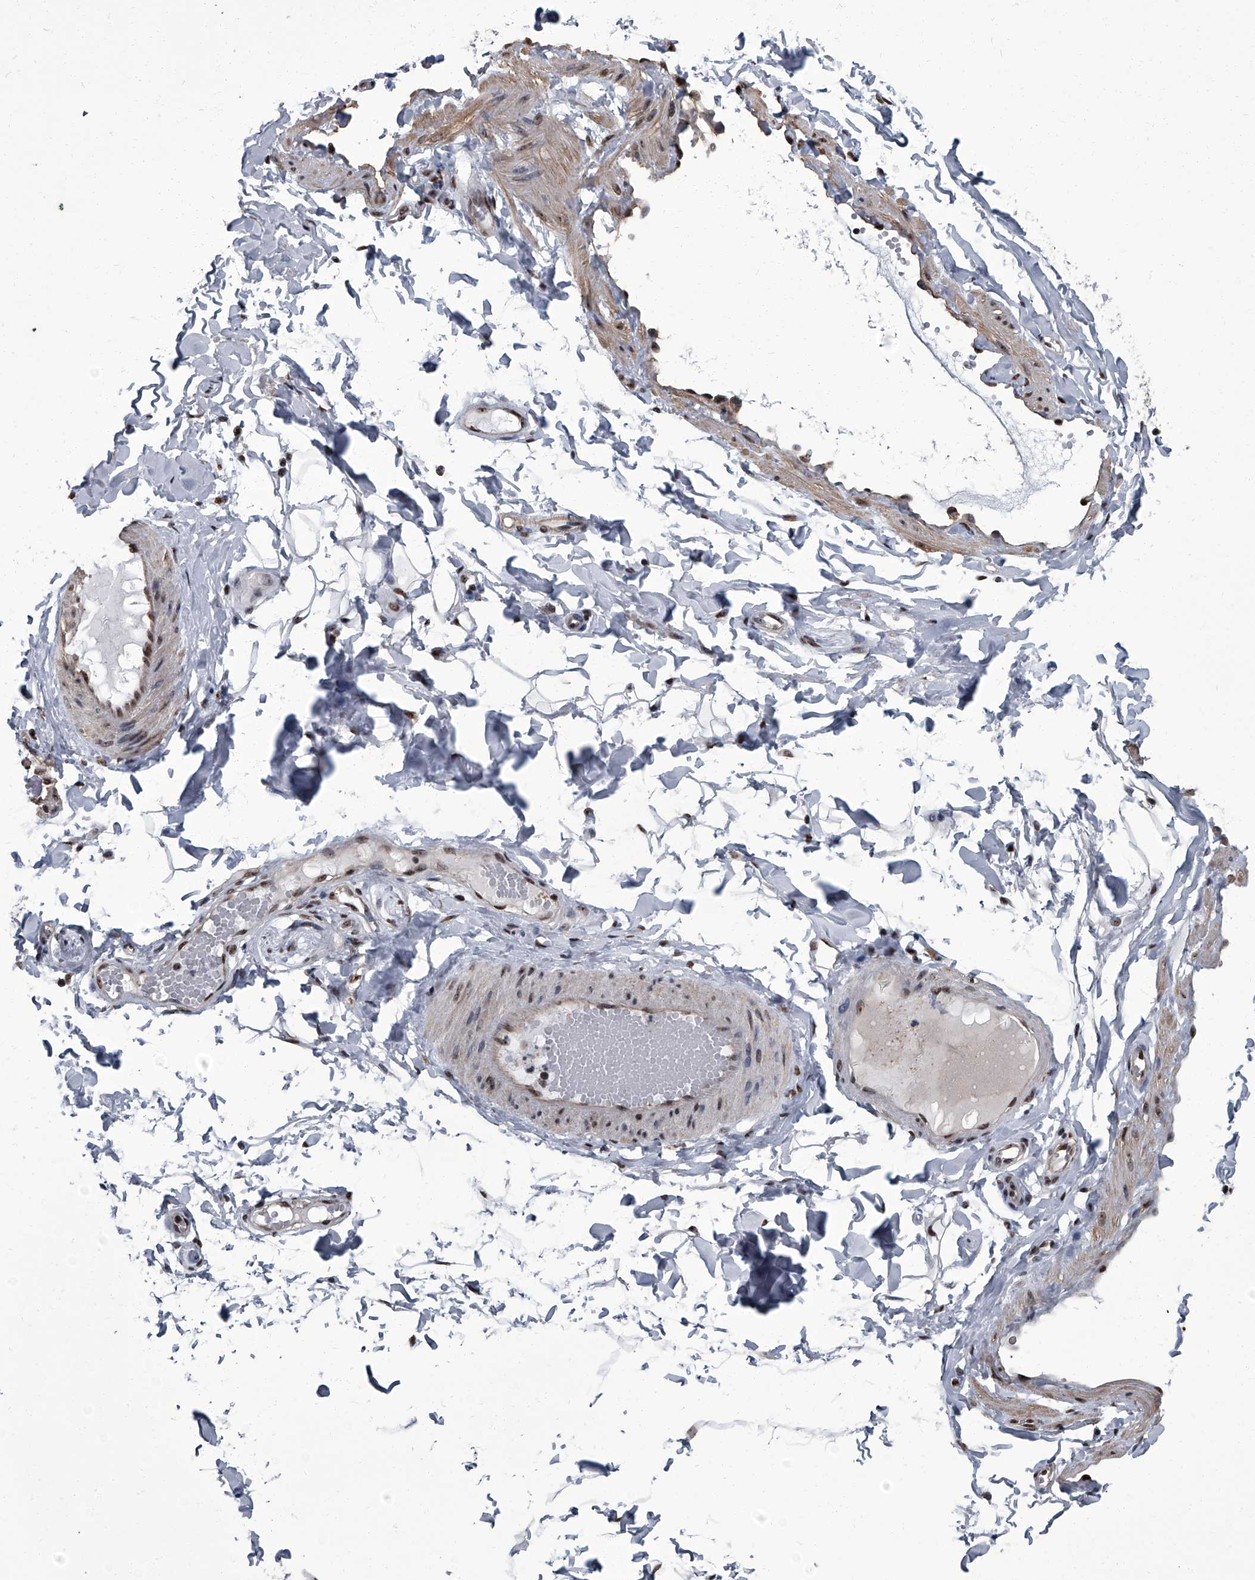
{"staining": {"intensity": "moderate", "quantity": "25%-75%", "location": "nuclear"}, "tissue": "adipose tissue", "cell_type": "Adipocytes", "image_type": "normal", "snomed": [{"axis": "morphology", "description": "Normal tissue, NOS"}, {"axis": "topography", "description": "Adipose tissue"}, {"axis": "topography", "description": "Vascular tissue"}, {"axis": "topography", "description": "Peripheral nerve tissue"}], "caption": "Immunohistochemistry of unremarkable adipose tissue demonstrates medium levels of moderate nuclear positivity in approximately 25%-75% of adipocytes.", "gene": "ZNF518B", "patient": {"sex": "male", "age": 25}}